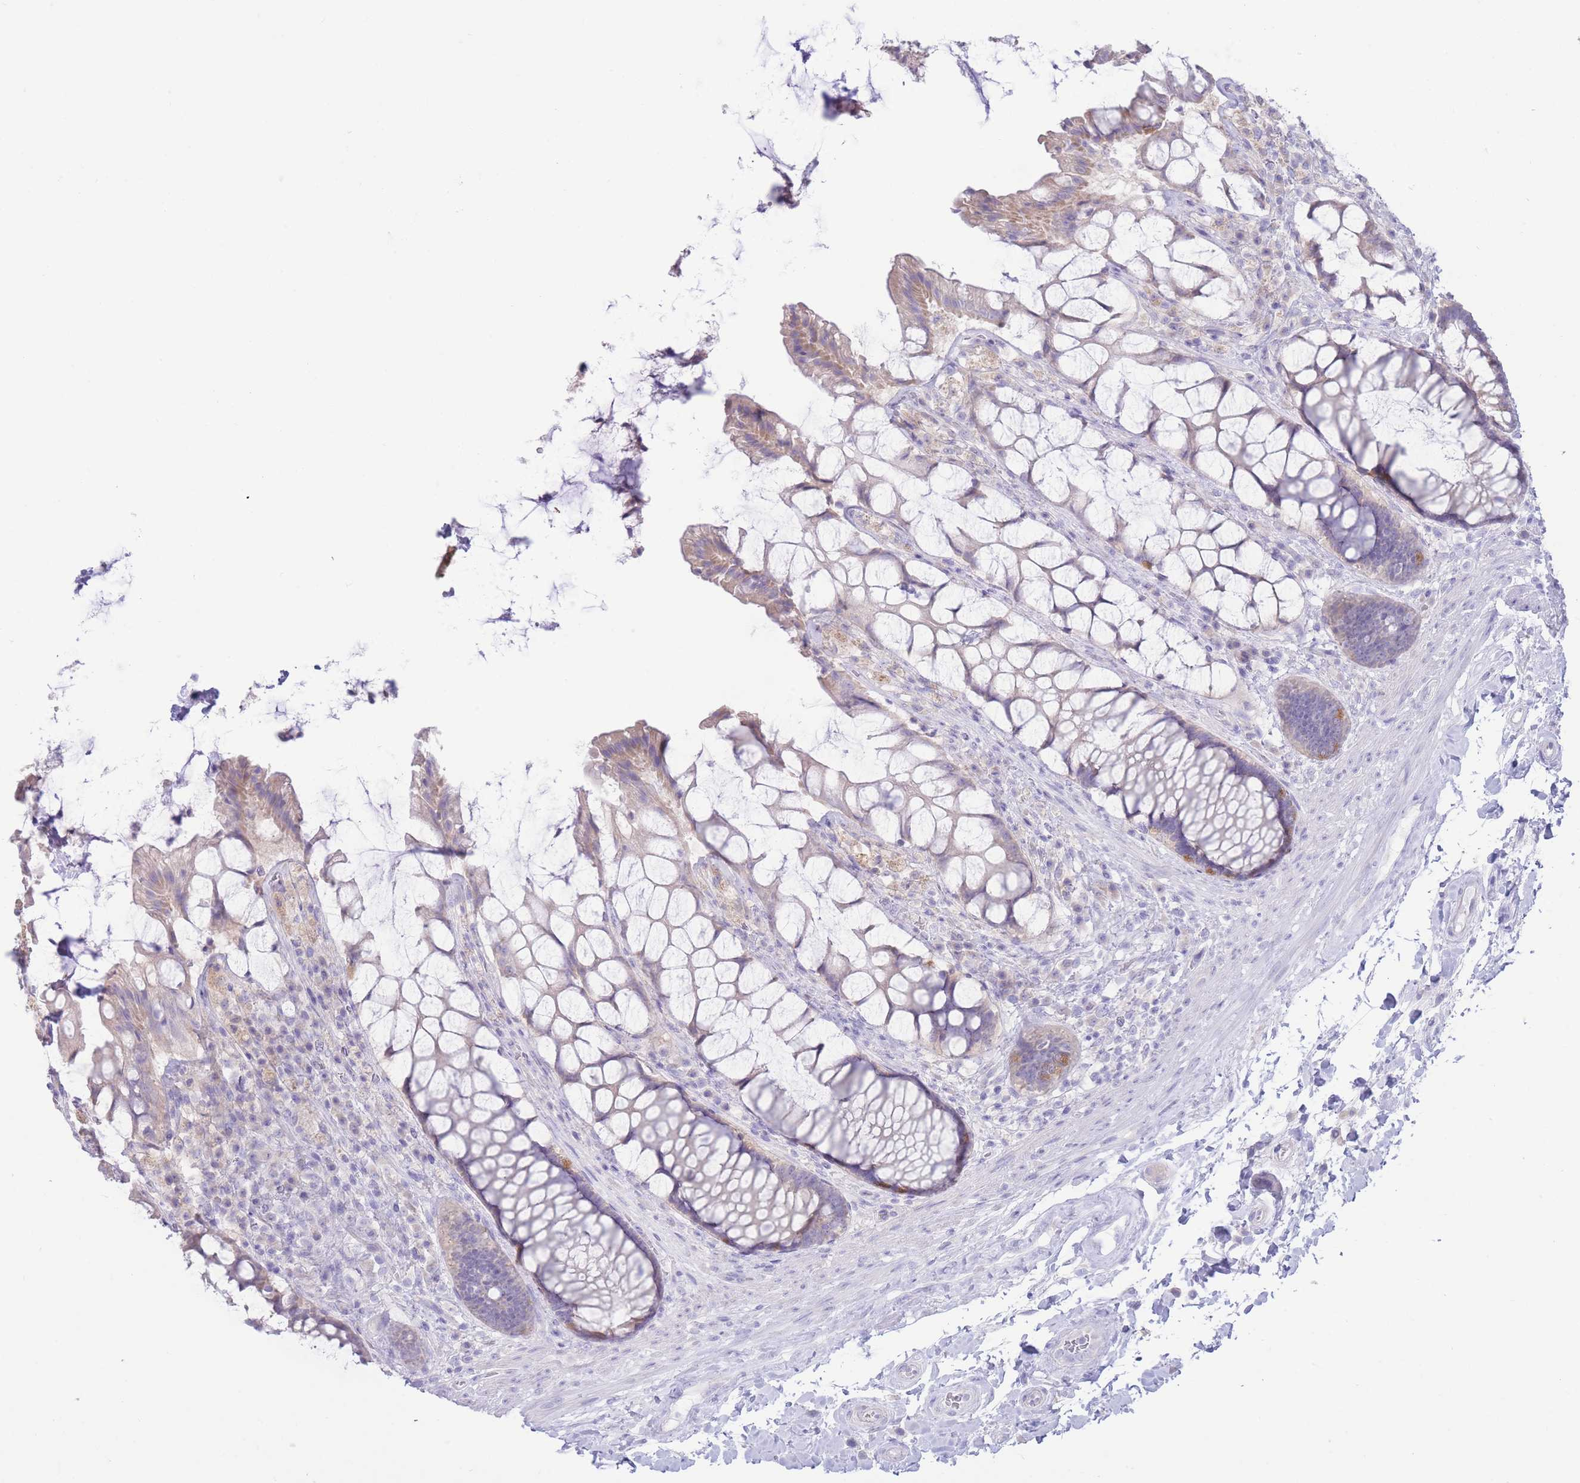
{"staining": {"intensity": "weak", "quantity": "25%-75%", "location": "cytoplasmic/membranous"}, "tissue": "rectum", "cell_type": "Glandular cells", "image_type": "normal", "snomed": [{"axis": "morphology", "description": "Normal tissue, NOS"}, {"axis": "topography", "description": "Rectum"}], "caption": "Immunohistochemistry (IHC) (DAB (3,3'-diaminobenzidine)) staining of normal rectum exhibits weak cytoplasmic/membranous protein expression in about 25%-75% of glandular cells.", "gene": "FAH", "patient": {"sex": "female", "age": 58}}